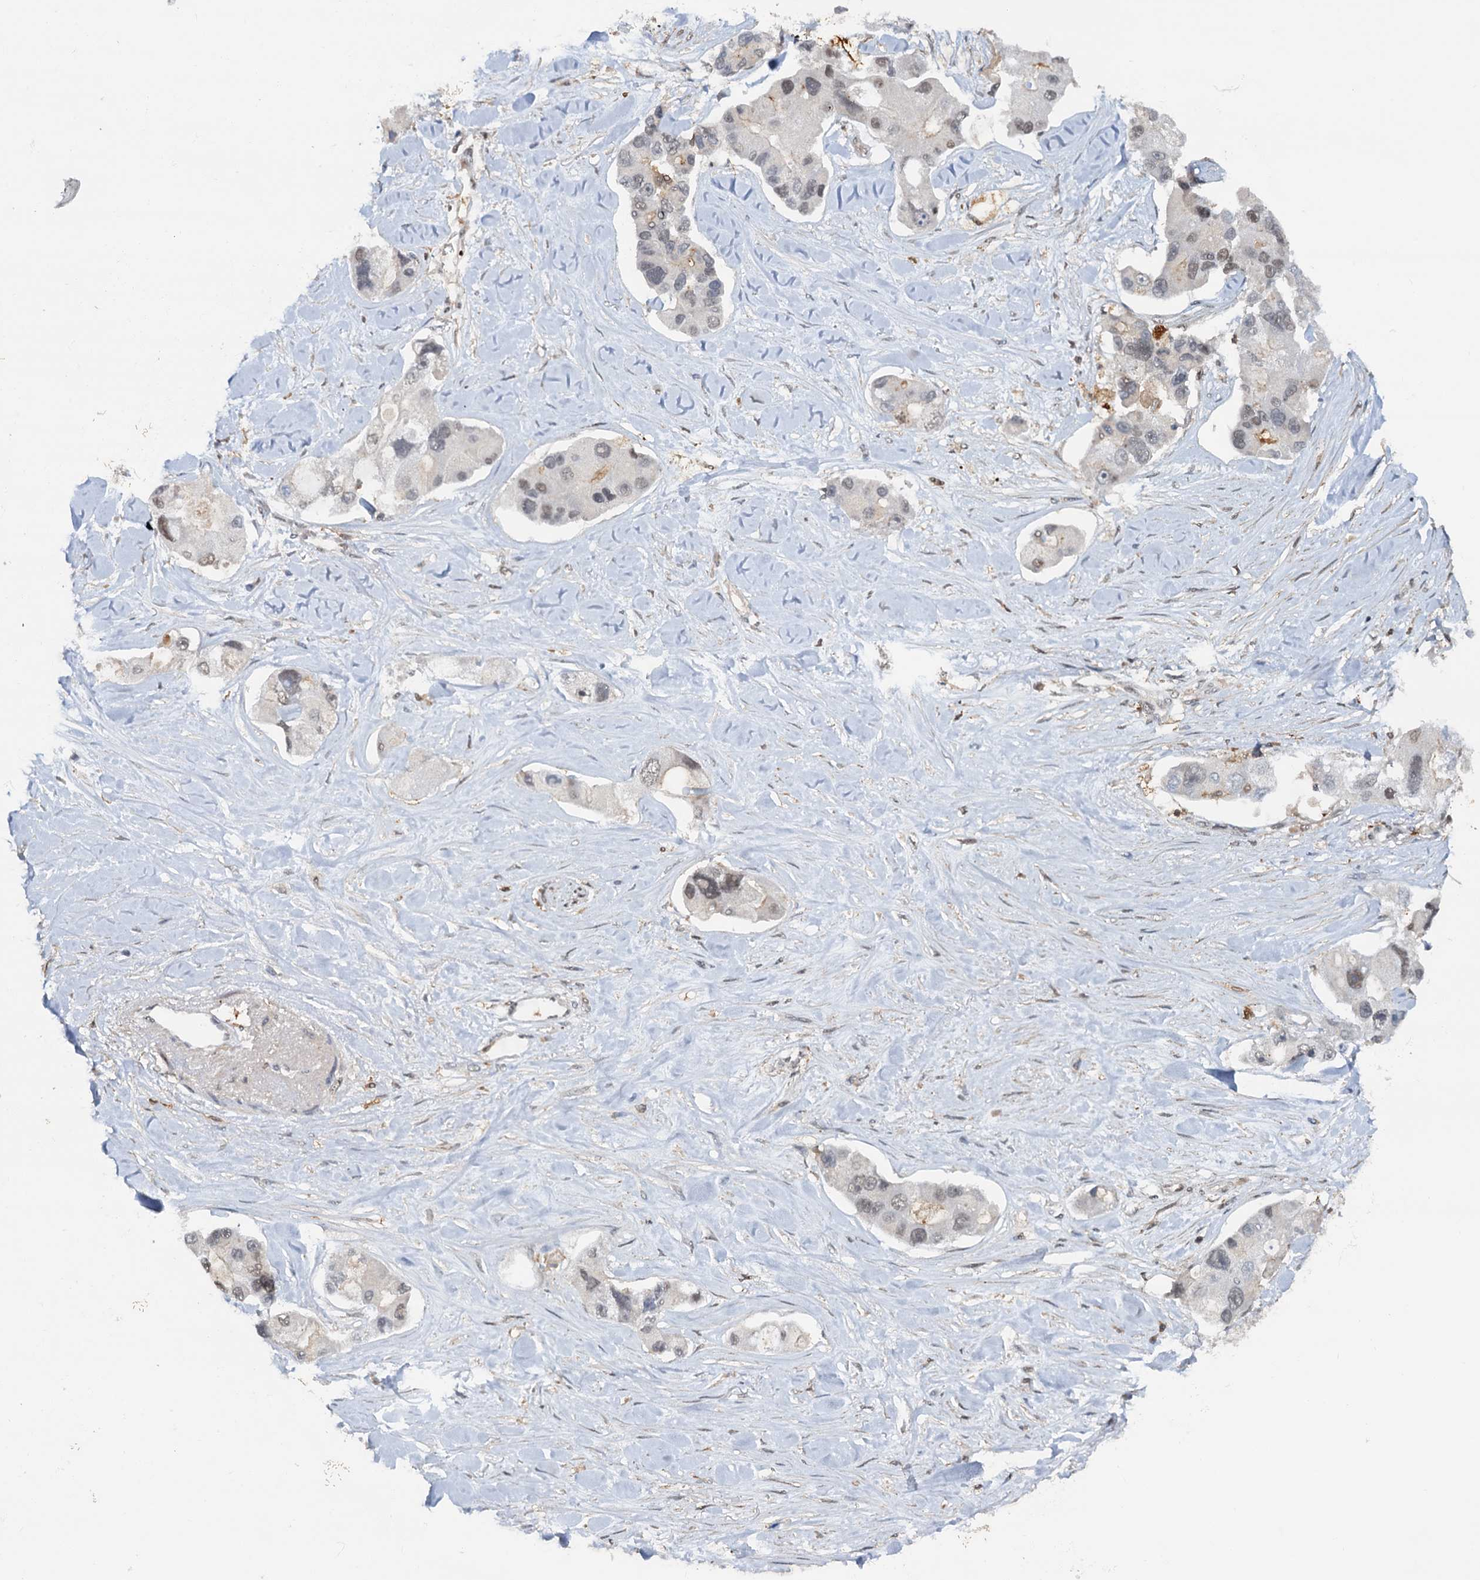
{"staining": {"intensity": "weak", "quantity": "<25%", "location": "nuclear"}, "tissue": "lung cancer", "cell_type": "Tumor cells", "image_type": "cancer", "snomed": [{"axis": "morphology", "description": "Adenocarcinoma, NOS"}, {"axis": "topography", "description": "Lung"}], "caption": "The image demonstrates no staining of tumor cells in lung adenocarcinoma.", "gene": "ZNF609", "patient": {"sex": "female", "age": 54}}